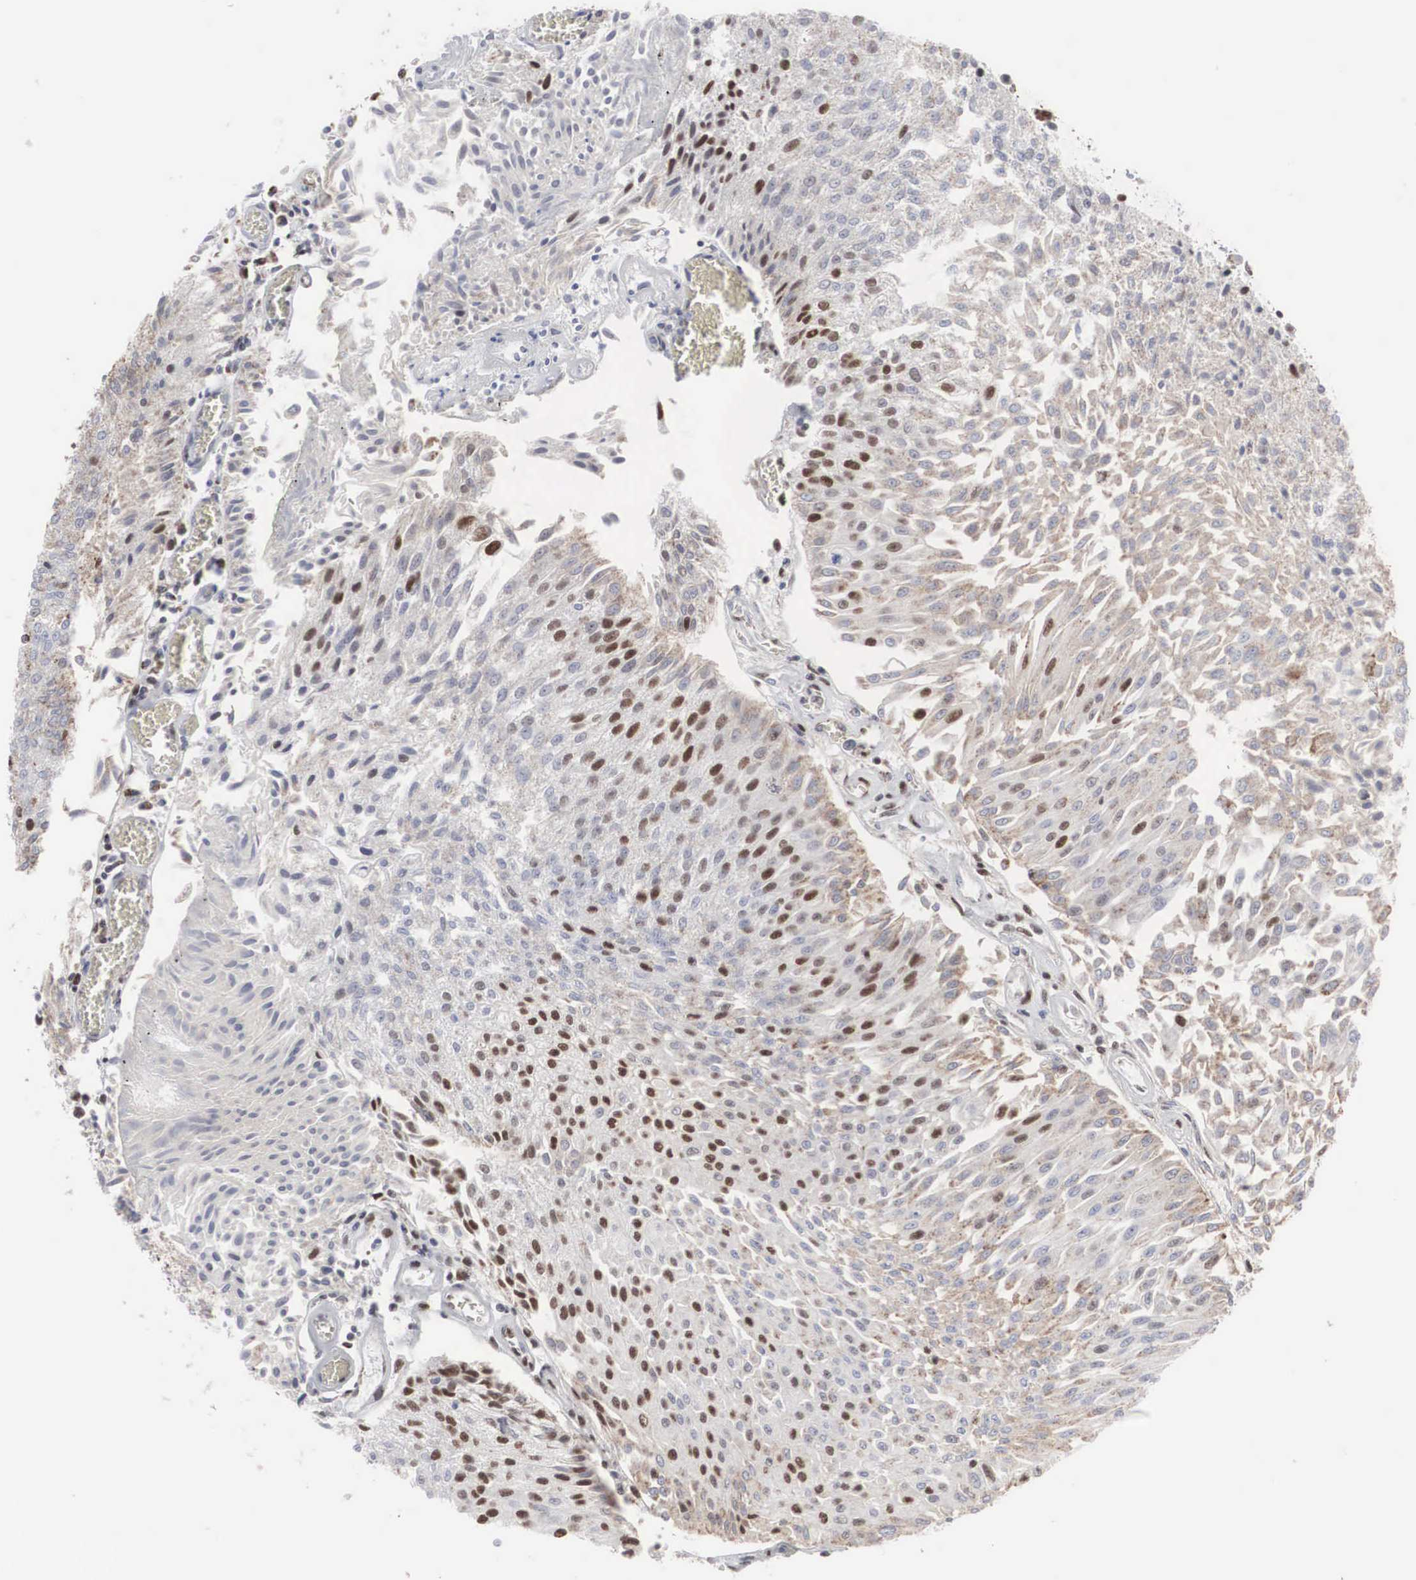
{"staining": {"intensity": "weak", "quantity": "25%-75%", "location": "nuclear"}, "tissue": "urothelial cancer", "cell_type": "Tumor cells", "image_type": "cancer", "snomed": [{"axis": "morphology", "description": "Urothelial carcinoma, Low grade"}, {"axis": "topography", "description": "Urinary bladder"}], "caption": "Immunohistochemistry histopathology image of neoplastic tissue: urothelial cancer stained using IHC shows low levels of weak protein expression localized specifically in the nuclear of tumor cells, appearing as a nuclear brown color.", "gene": "AUTS2", "patient": {"sex": "male", "age": 86}}